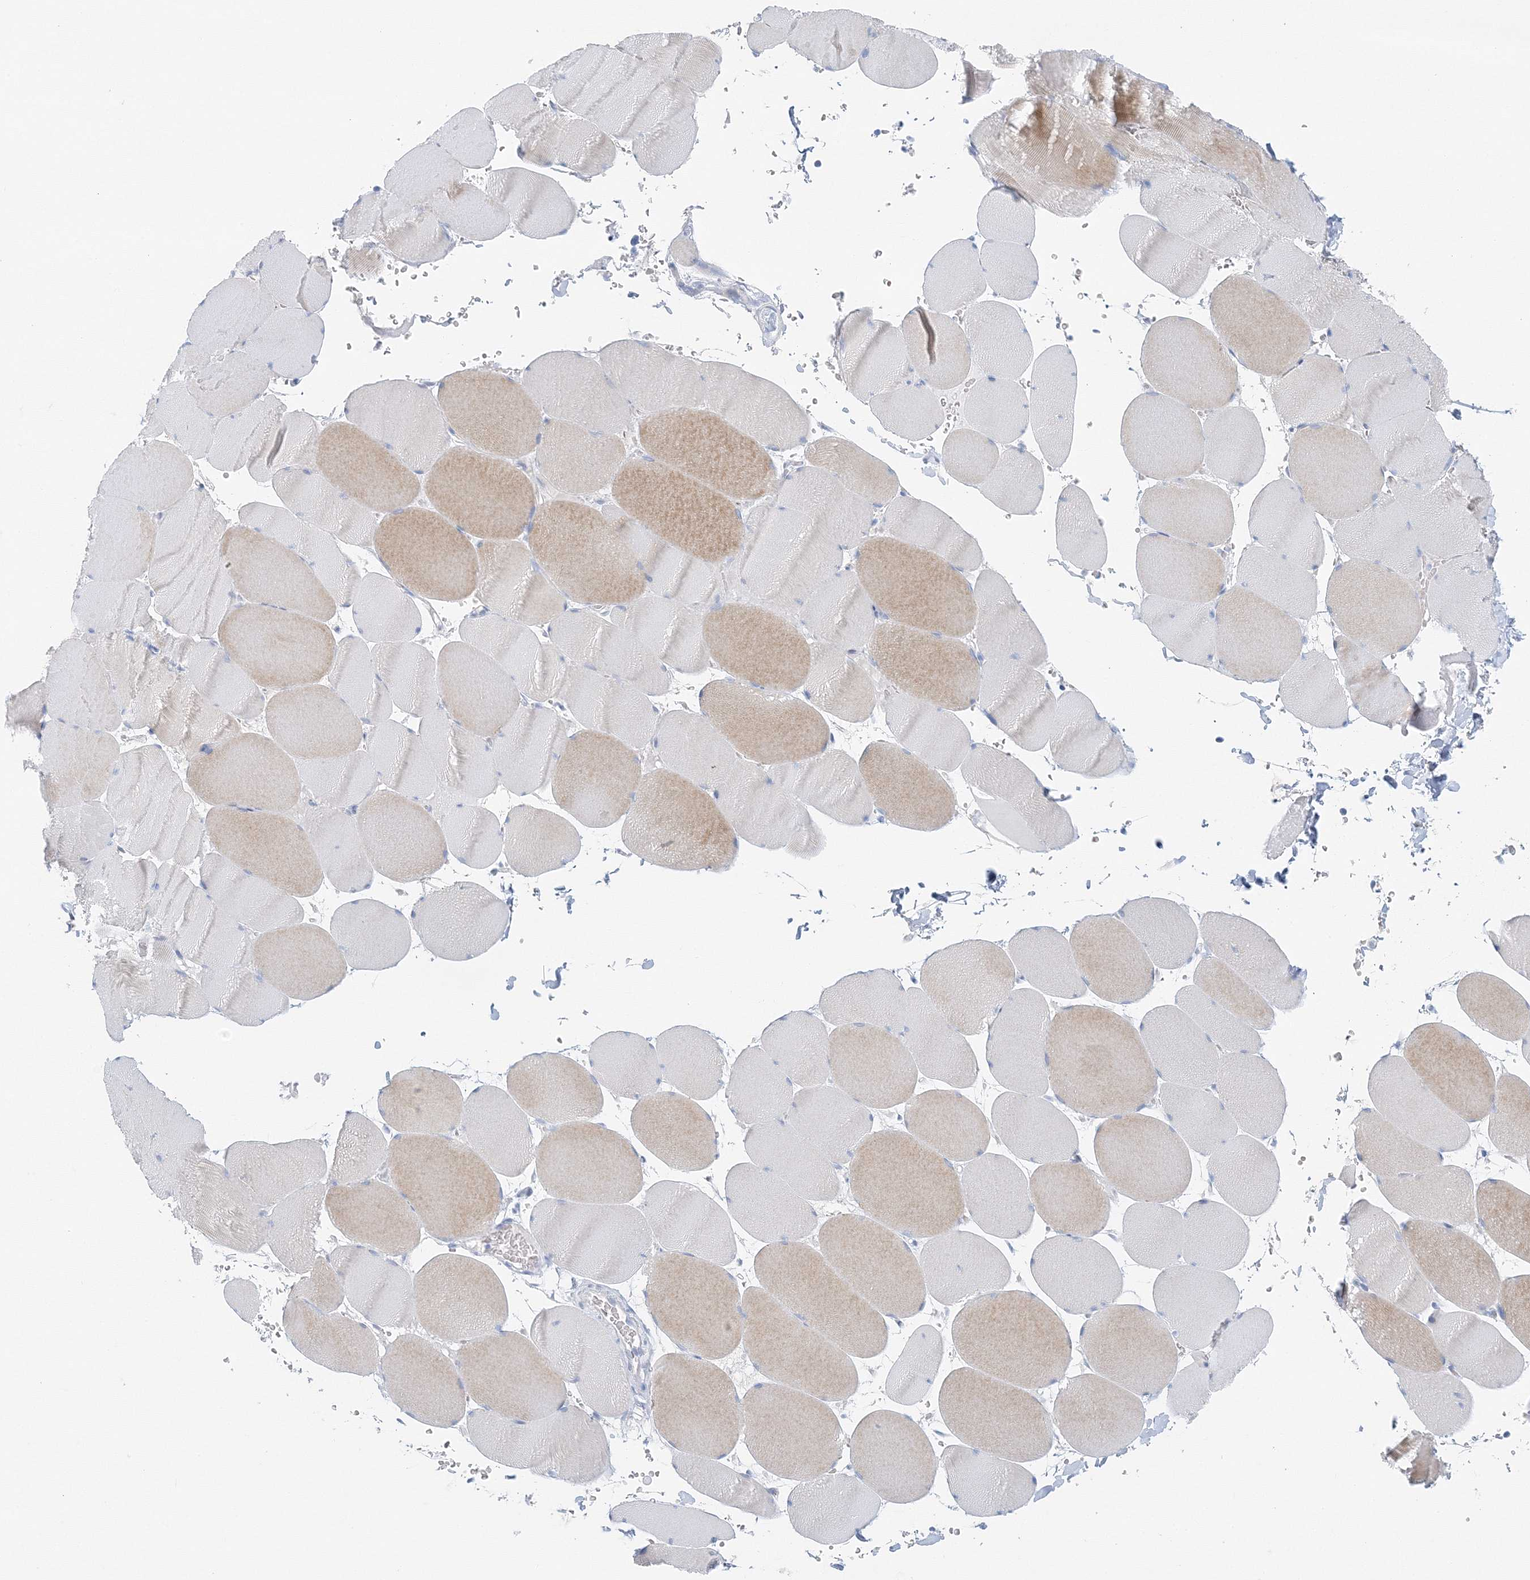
{"staining": {"intensity": "moderate", "quantity": "<25%", "location": "cytoplasmic/membranous"}, "tissue": "skeletal muscle", "cell_type": "Myocytes", "image_type": "normal", "snomed": [{"axis": "morphology", "description": "Normal tissue, NOS"}, {"axis": "topography", "description": "Skeletal muscle"}, {"axis": "topography", "description": "Head-Neck"}], "caption": "High-magnification brightfield microscopy of benign skeletal muscle stained with DAB (3,3'-diaminobenzidine) (brown) and counterstained with hematoxylin (blue). myocytes exhibit moderate cytoplasmic/membranous positivity is seen in approximately<25% of cells. The staining was performed using DAB (3,3'-diaminobenzidine) to visualize the protein expression in brown, while the nuclei were stained in blue with hematoxylin (Magnification: 20x).", "gene": "VILL", "patient": {"sex": "male", "age": 66}}